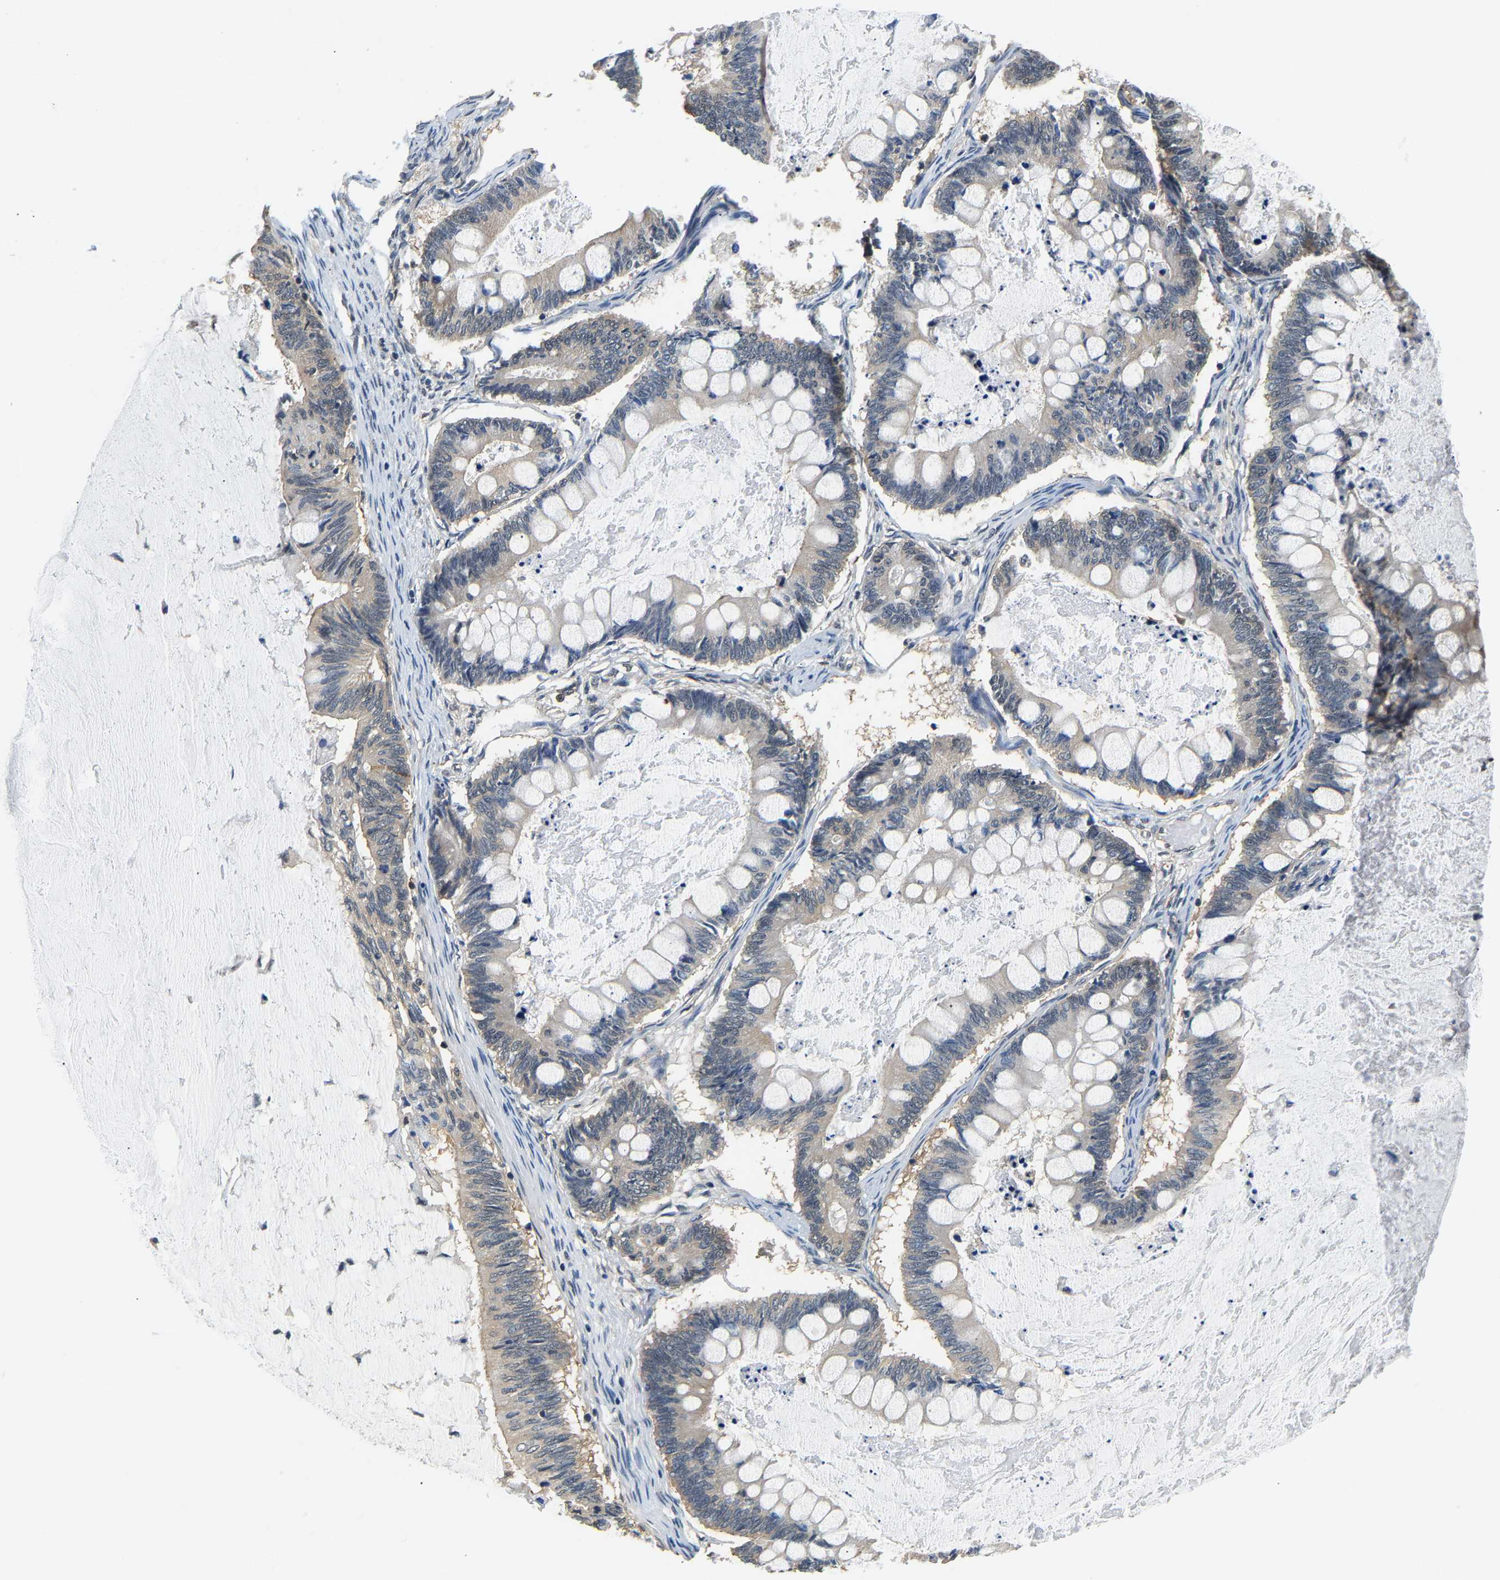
{"staining": {"intensity": "weak", "quantity": "25%-75%", "location": "cytoplasmic/membranous"}, "tissue": "ovarian cancer", "cell_type": "Tumor cells", "image_type": "cancer", "snomed": [{"axis": "morphology", "description": "Cystadenocarcinoma, mucinous, NOS"}, {"axis": "topography", "description": "Ovary"}], "caption": "Ovarian mucinous cystadenocarcinoma stained for a protein exhibits weak cytoplasmic/membranous positivity in tumor cells.", "gene": "ARHGEF12", "patient": {"sex": "female", "age": 61}}